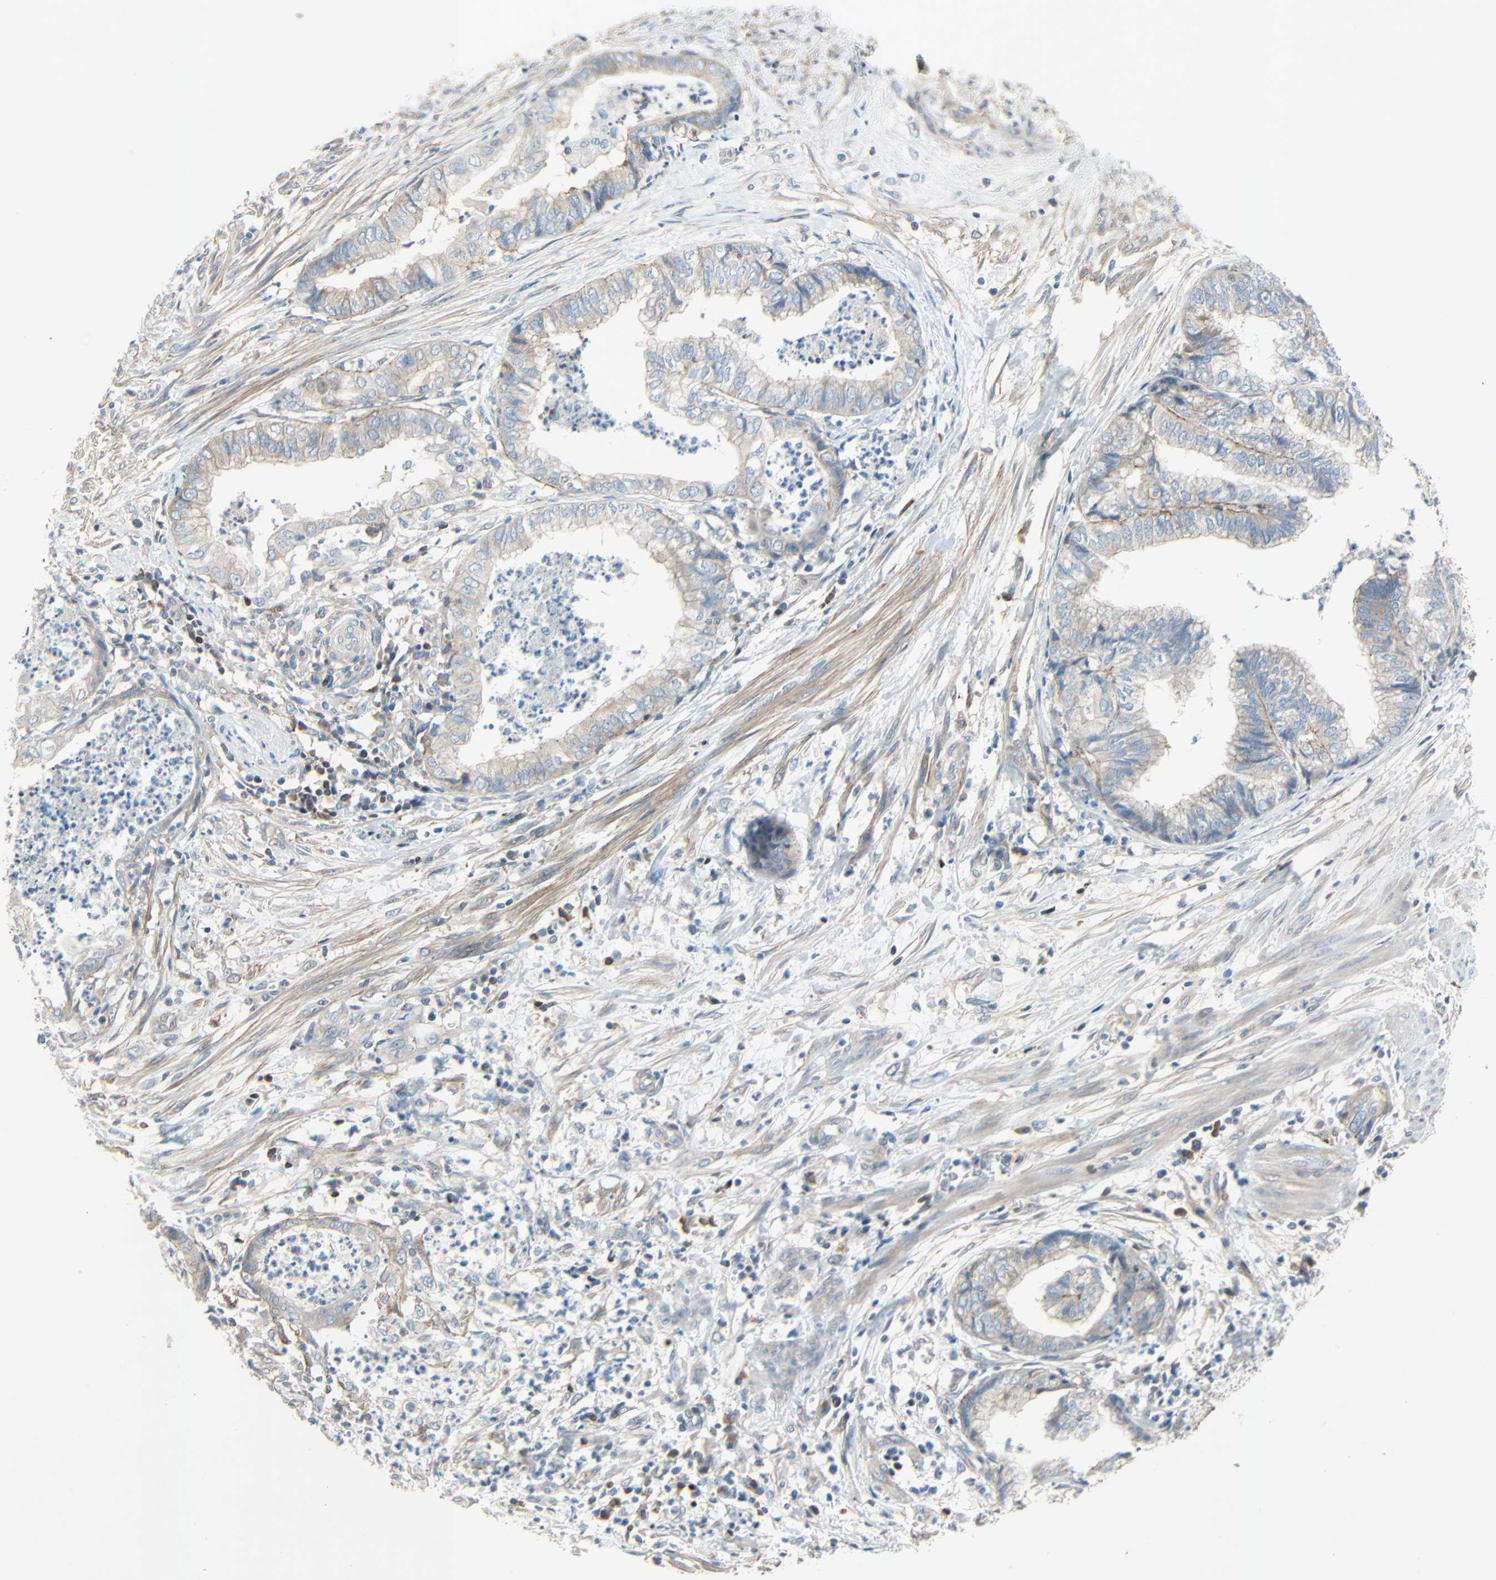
{"staining": {"intensity": "moderate", "quantity": "25%-75%", "location": "cytoplasmic/membranous"}, "tissue": "endometrial cancer", "cell_type": "Tumor cells", "image_type": "cancer", "snomed": [{"axis": "morphology", "description": "Necrosis, NOS"}, {"axis": "morphology", "description": "Adenocarcinoma, NOS"}, {"axis": "topography", "description": "Endometrium"}], "caption": "Protein staining reveals moderate cytoplasmic/membranous positivity in approximately 25%-75% of tumor cells in adenocarcinoma (endometrial). The protein is stained brown, and the nuclei are stained in blue (DAB IHC with brightfield microscopy, high magnification).", "gene": "TNFRSF12A", "patient": {"sex": "female", "age": 79}}